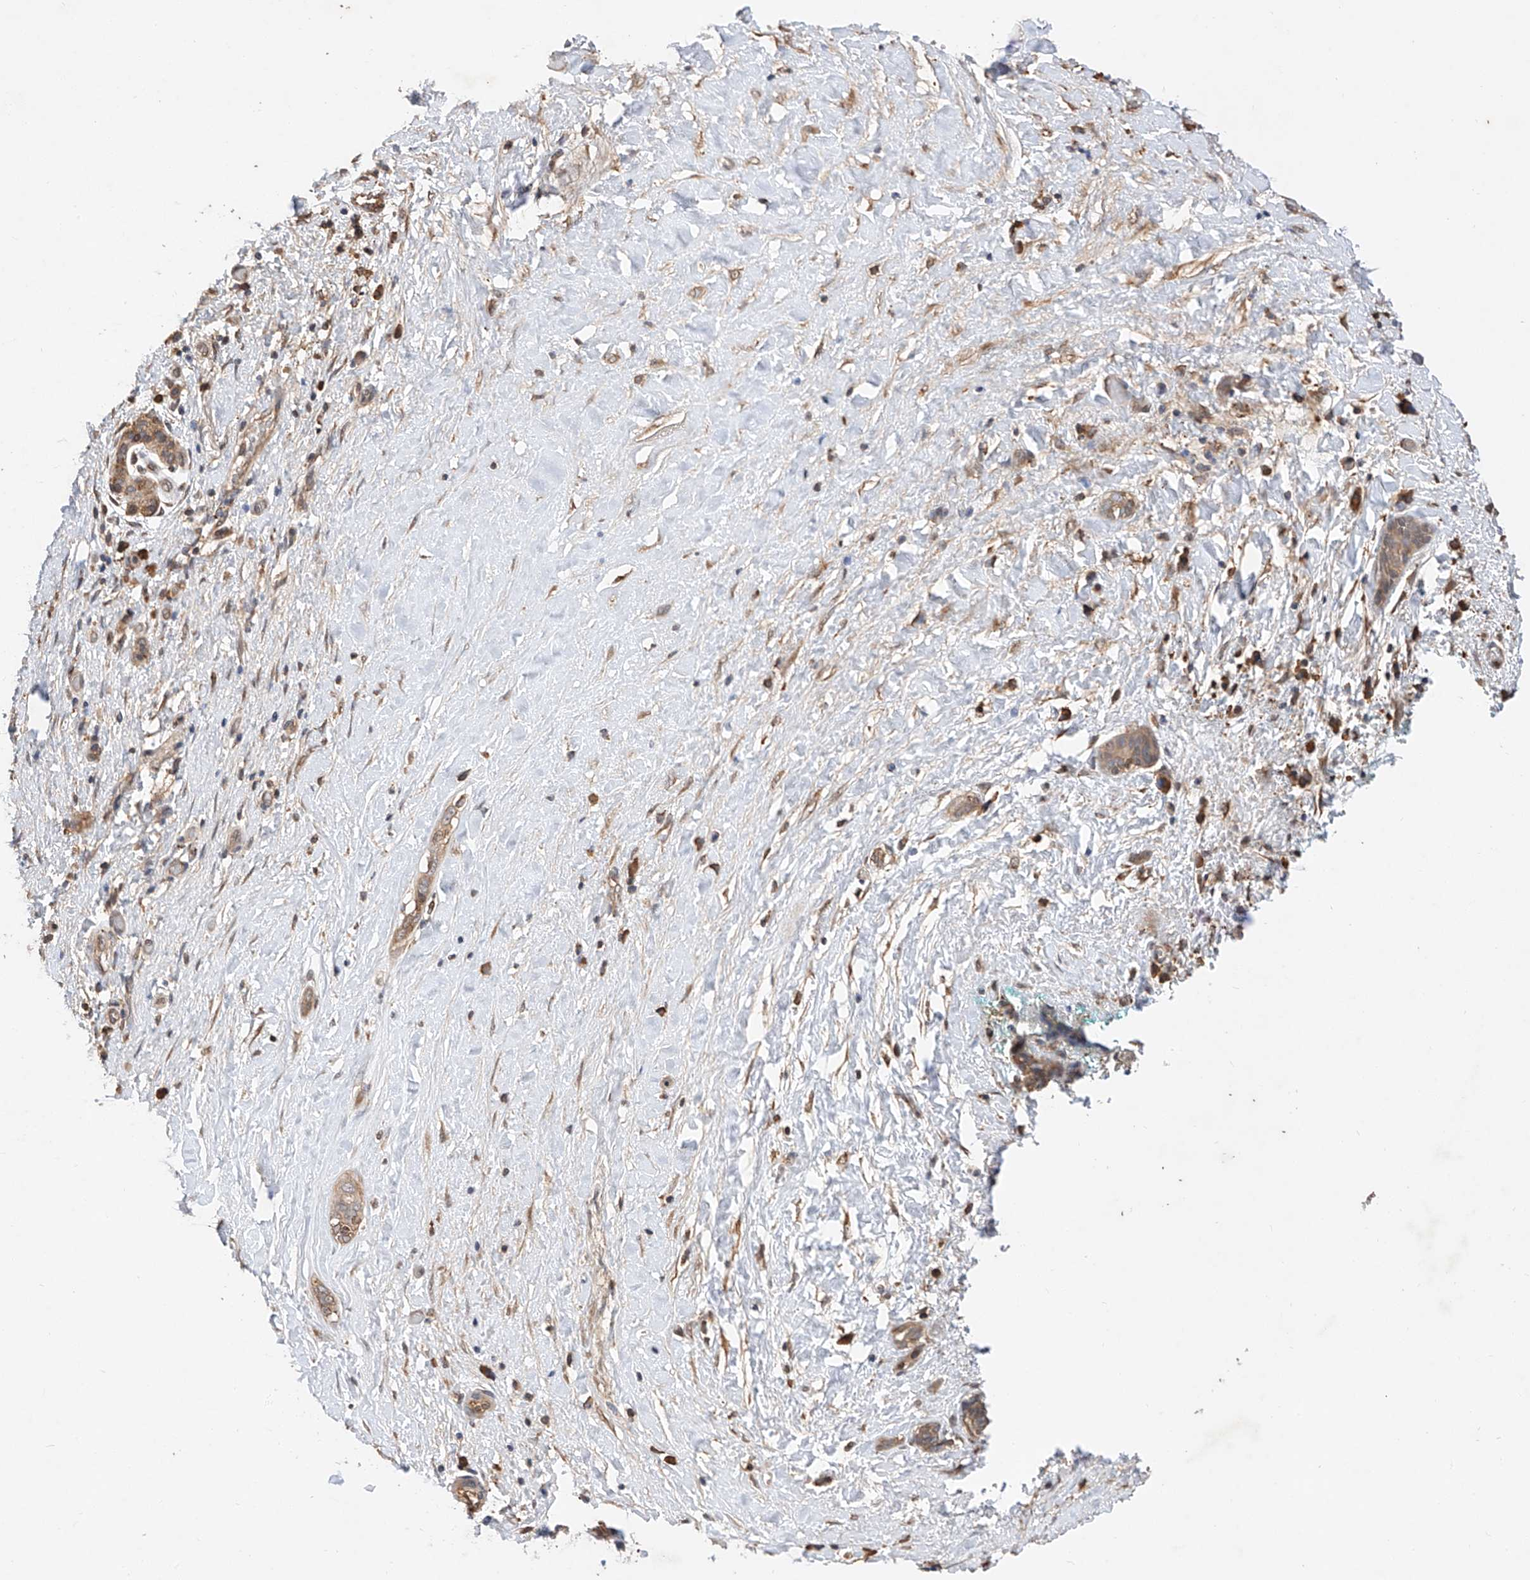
{"staining": {"intensity": "weak", "quantity": ">75%", "location": "cytoplasmic/membranous"}, "tissue": "pancreatic cancer", "cell_type": "Tumor cells", "image_type": "cancer", "snomed": [{"axis": "morphology", "description": "Normal tissue, NOS"}, {"axis": "morphology", "description": "Adenocarcinoma, NOS"}, {"axis": "topography", "description": "Pancreas"}, {"axis": "topography", "description": "Peripheral nerve tissue"}], "caption": "Adenocarcinoma (pancreatic) stained with immunohistochemistry shows weak cytoplasmic/membranous expression in about >75% of tumor cells. Immunohistochemistry stains the protein of interest in brown and the nuclei are stained blue.", "gene": "RILPL2", "patient": {"sex": "female", "age": 63}}